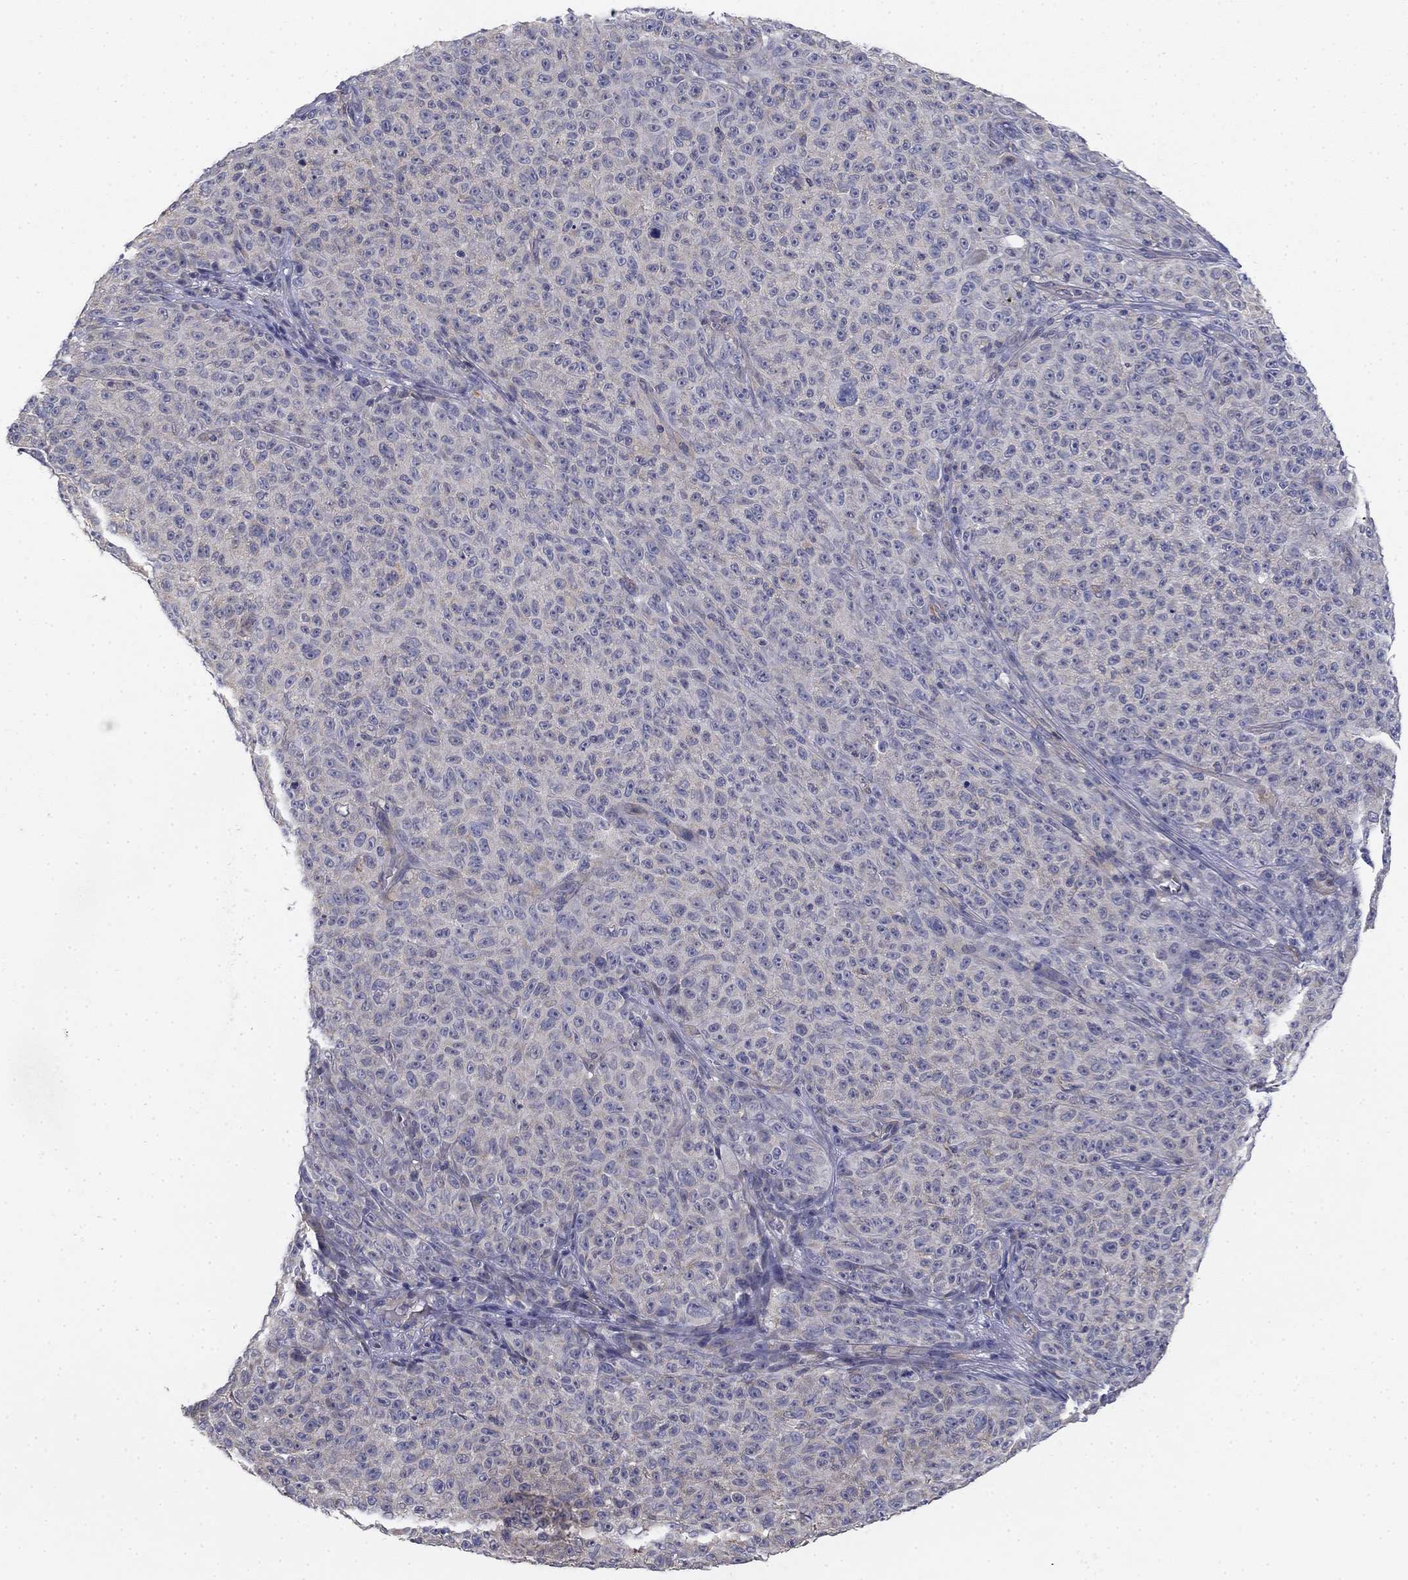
{"staining": {"intensity": "negative", "quantity": "none", "location": "none"}, "tissue": "melanoma", "cell_type": "Tumor cells", "image_type": "cancer", "snomed": [{"axis": "morphology", "description": "Malignant melanoma, NOS"}, {"axis": "topography", "description": "Skin"}], "caption": "An image of human melanoma is negative for staining in tumor cells.", "gene": "GRK7", "patient": {"sex": "female", "age": 82}}